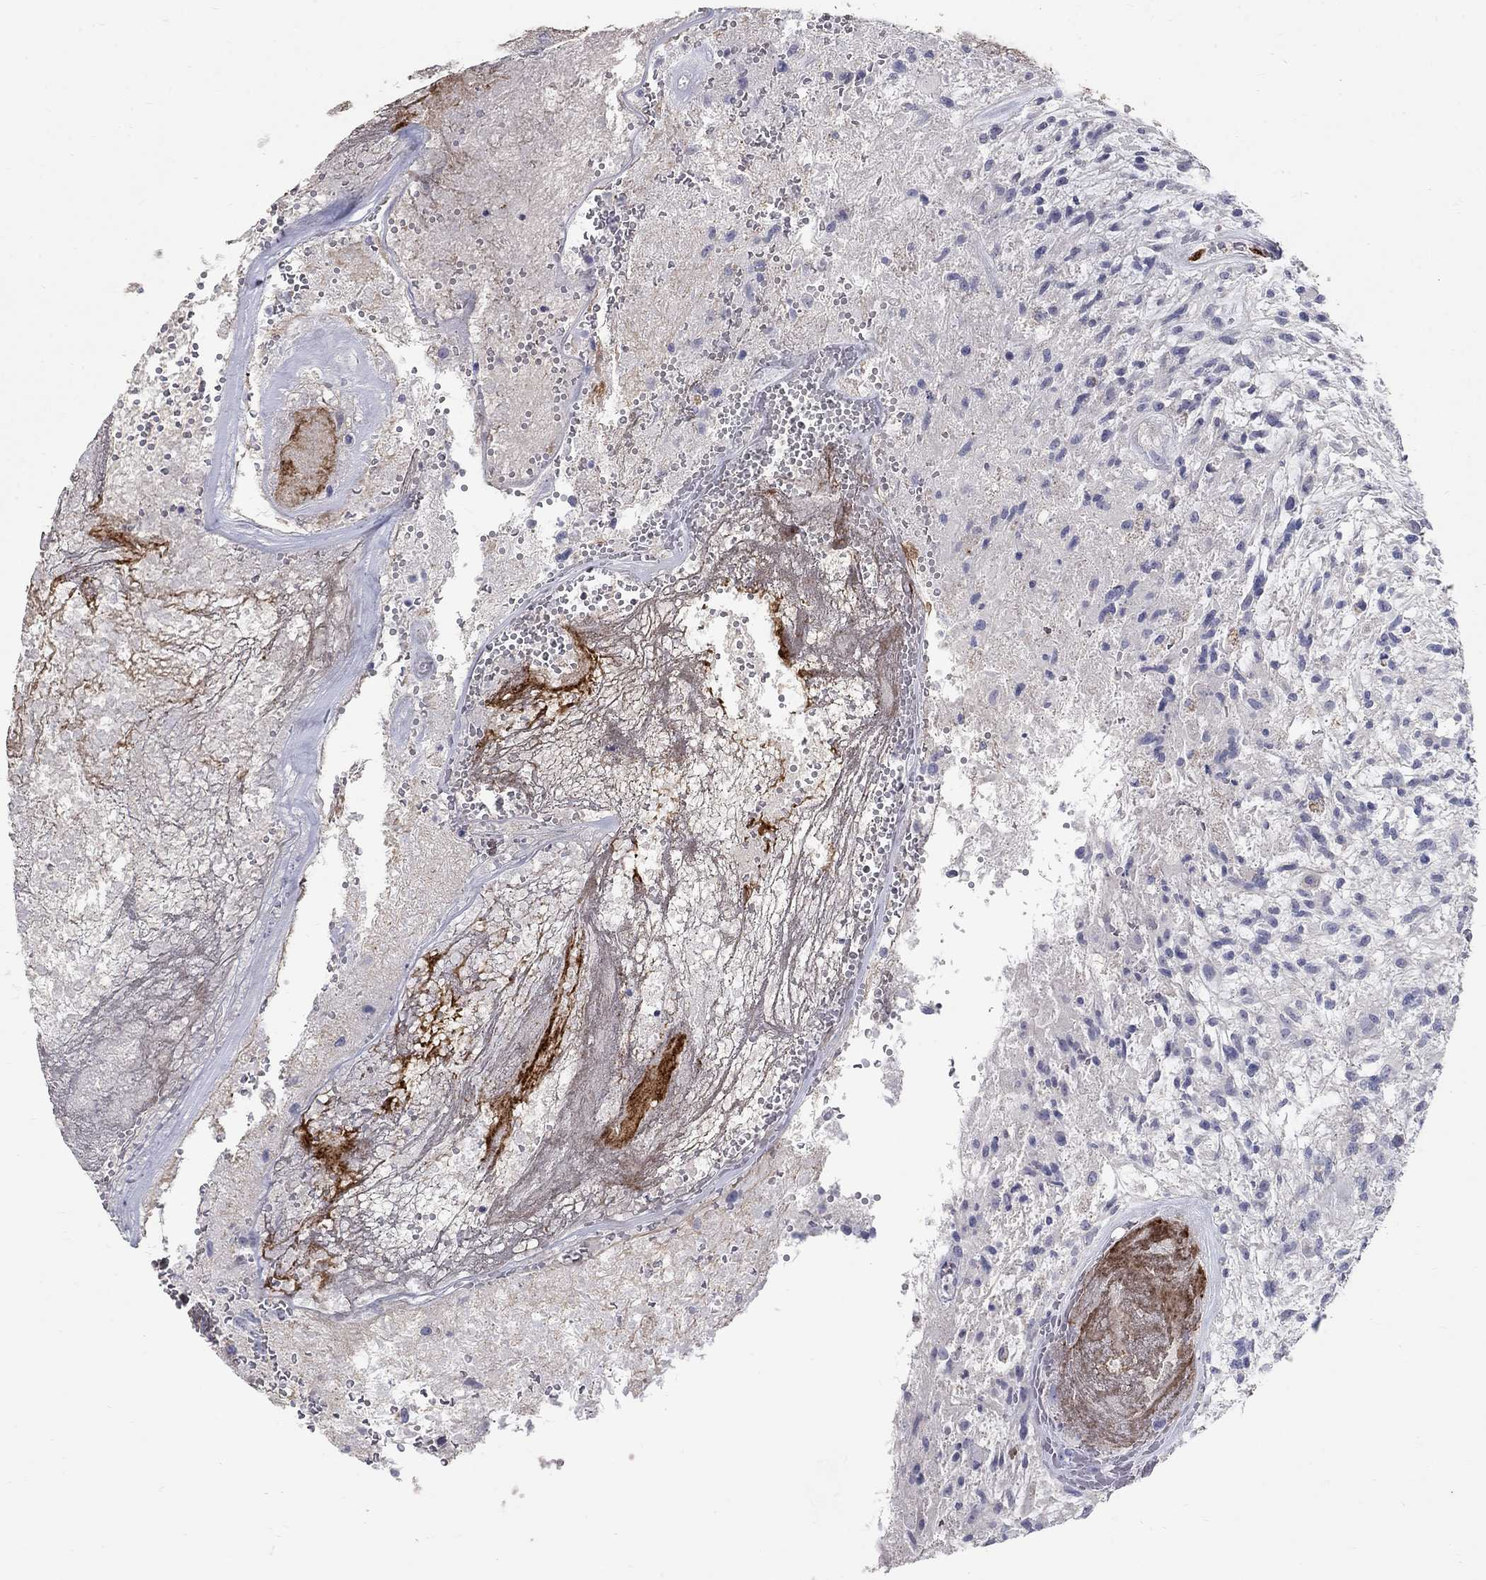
{"staining": {"intensity": "negative", "quantity": "none", "location": "none"}, "tissue": "glioma", "cell_type": "Tumor cells", "image_type": "cancer", "snomed": [{"axis": "morphology", "description": "Glioma, malignant, High grade"}, {"axis": "topography", "description": "Brain"}], "caption": "The immunohistochemistry histopathology image has no significant expression in tumor cells of glioma tissue. (Immunohistochemistry, brightfield microscopy, high magnification).", "gene": "PTH1R", "patient": {"sex": "male", "age": 56}}